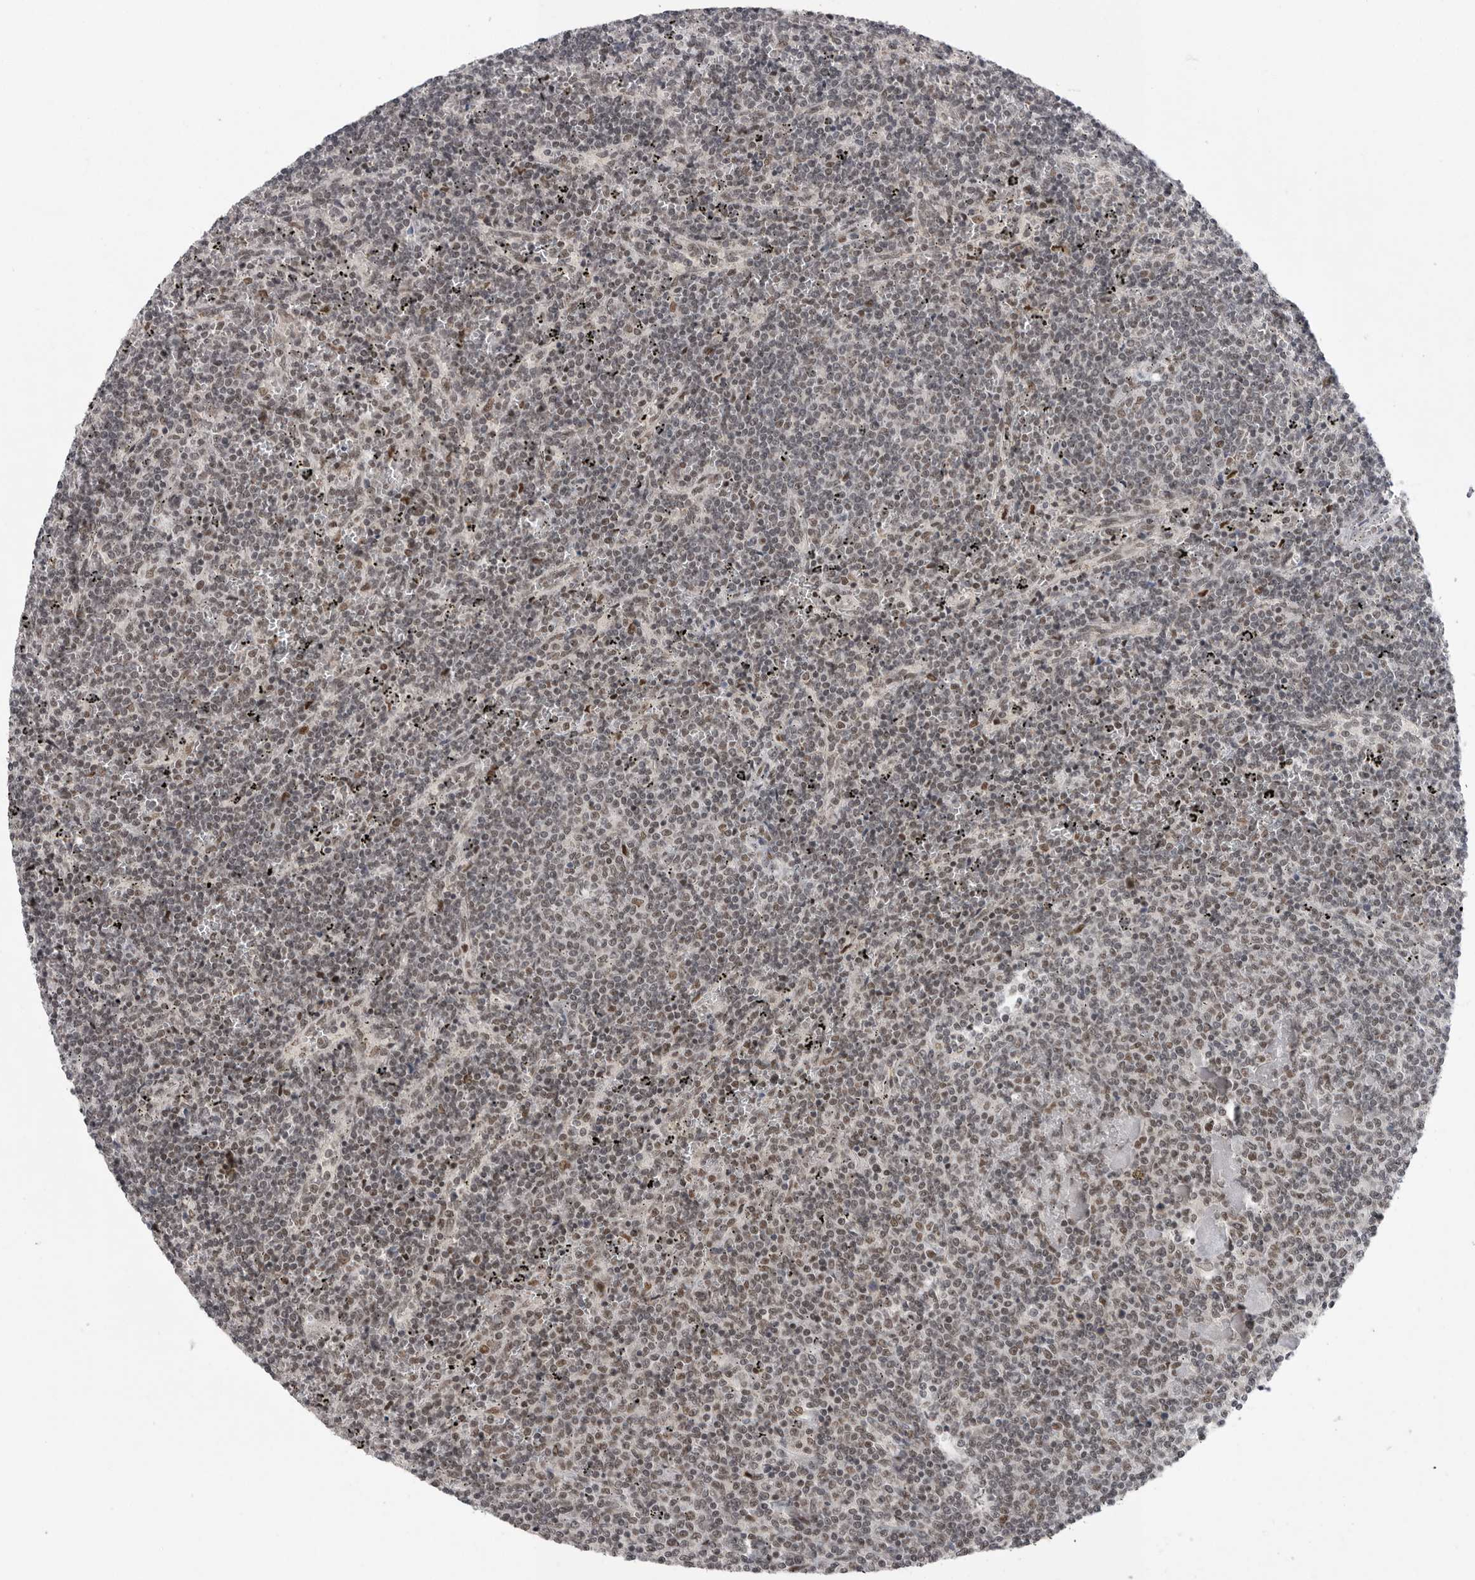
{"staining": {"intensity": "weak", "quantity": "25%-75%", "location": "nuclear"}, "tissue": "lymphoma", "cell_type": "Tumor cells", "image_type": "cancer", "snomed": [{"axis": "morphology", "description": "Malignant lymphoma, non-Hodgkin's type, Low grade"}, {"axis": "topography", "description": "Spleen"}], "caption": "Immunohistochemistry (DAB) staining of lymphoma demonstrates weak nuclear protein staining in approximately 25%-75% of tumor cells.", "gene": "POU5F1", "patient": {"sex": "female", "age": 50}}